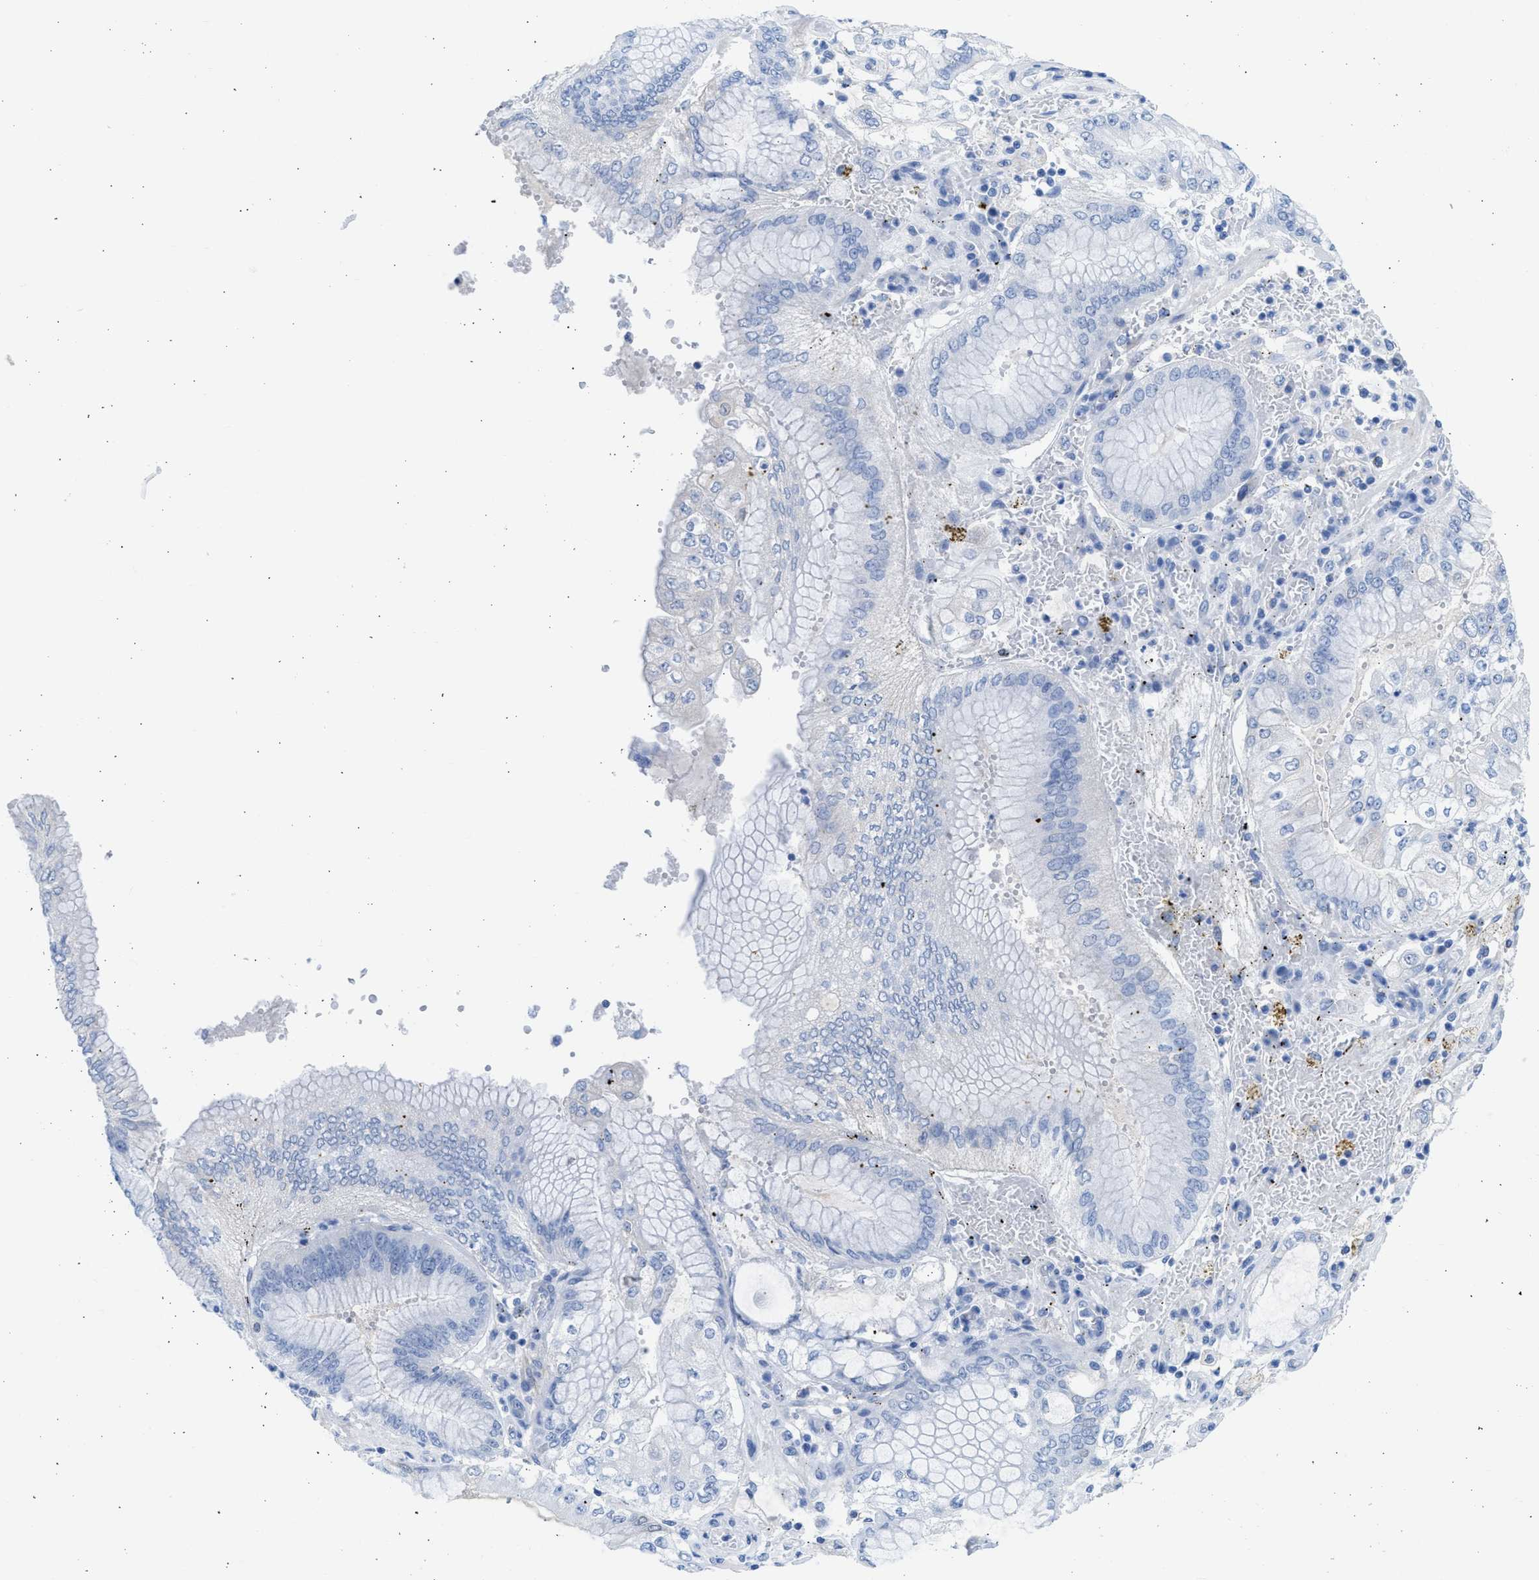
{"staining": {"intensity": "negative", "quantity": "none", "location": "none"}, "tissue": "stomach cancer", "cell_type": "Tumor cells", "image_type": "cancer", "snomed": [{"axis": "morphology", "description": "Adenocarcinoma, NOS"}, {"axis": "topography", "description": "Stomach"}], "caption": "Immunohistochemistry (IHC) of stomach cancer (adenocarcinoma) demonstrates no positivity in tumor cells.", "gene": "SPATA3", "patient": {"sex": "male", "age": 76}}